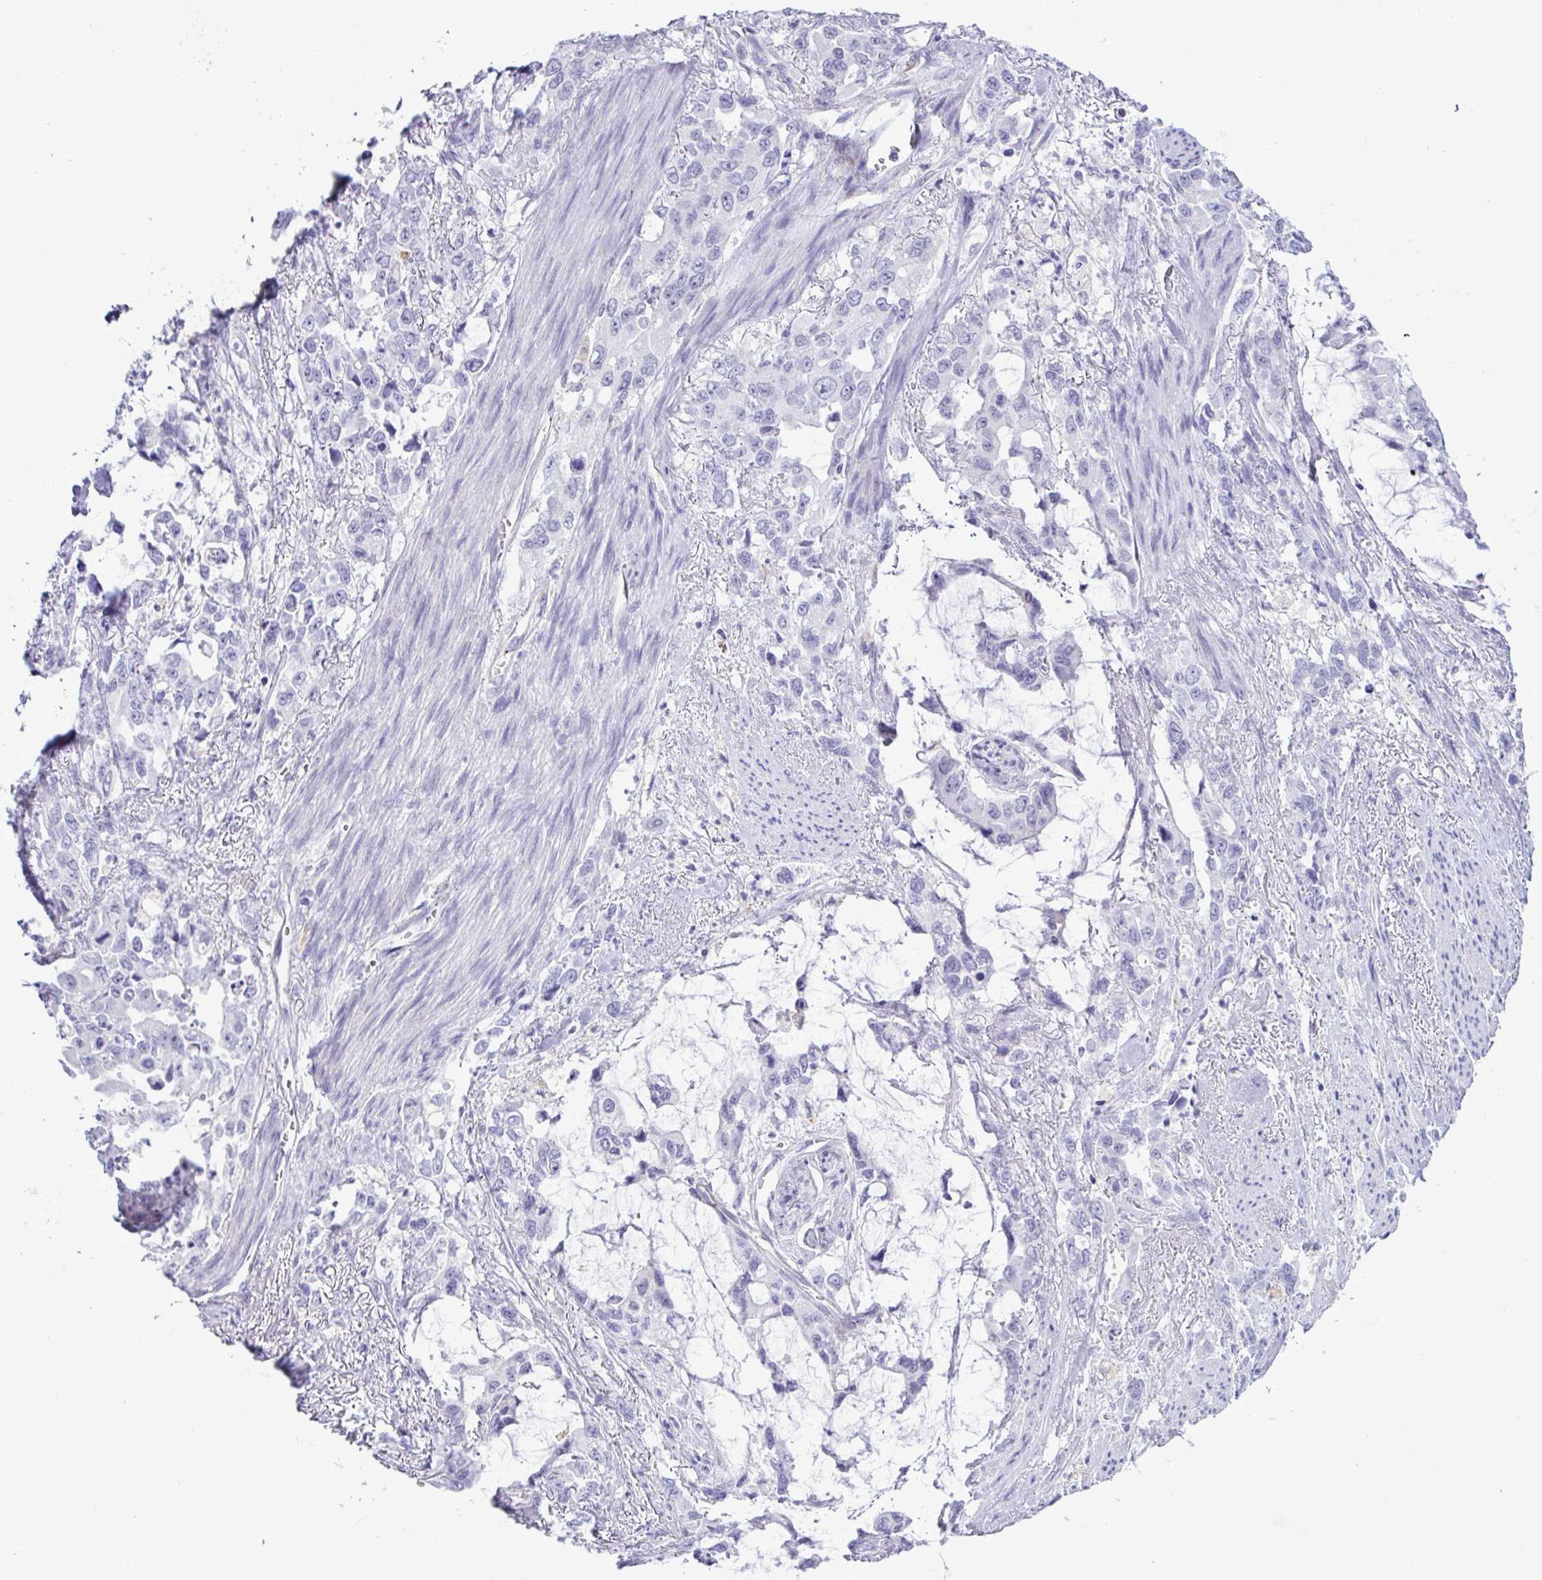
{"staining": {"intensity": "negative", "quantity": "none", "location": "none"}, "tissue": "stomach cancer", "cell_type": "Tumor cells", "image_type": "cancer", "snomed": [{"axis": "morphology", "description": "Adenocarcinoma, NOS"}, {"axis": "topography", "description": "Stomach, upper"}], "caption": "Protein analysis of stomach cancer (adenocarcinoma) reveals no significant positivity in tumor cells.", "gene": "SREBF1", "patient": {"sex": "male", "age": 85}}